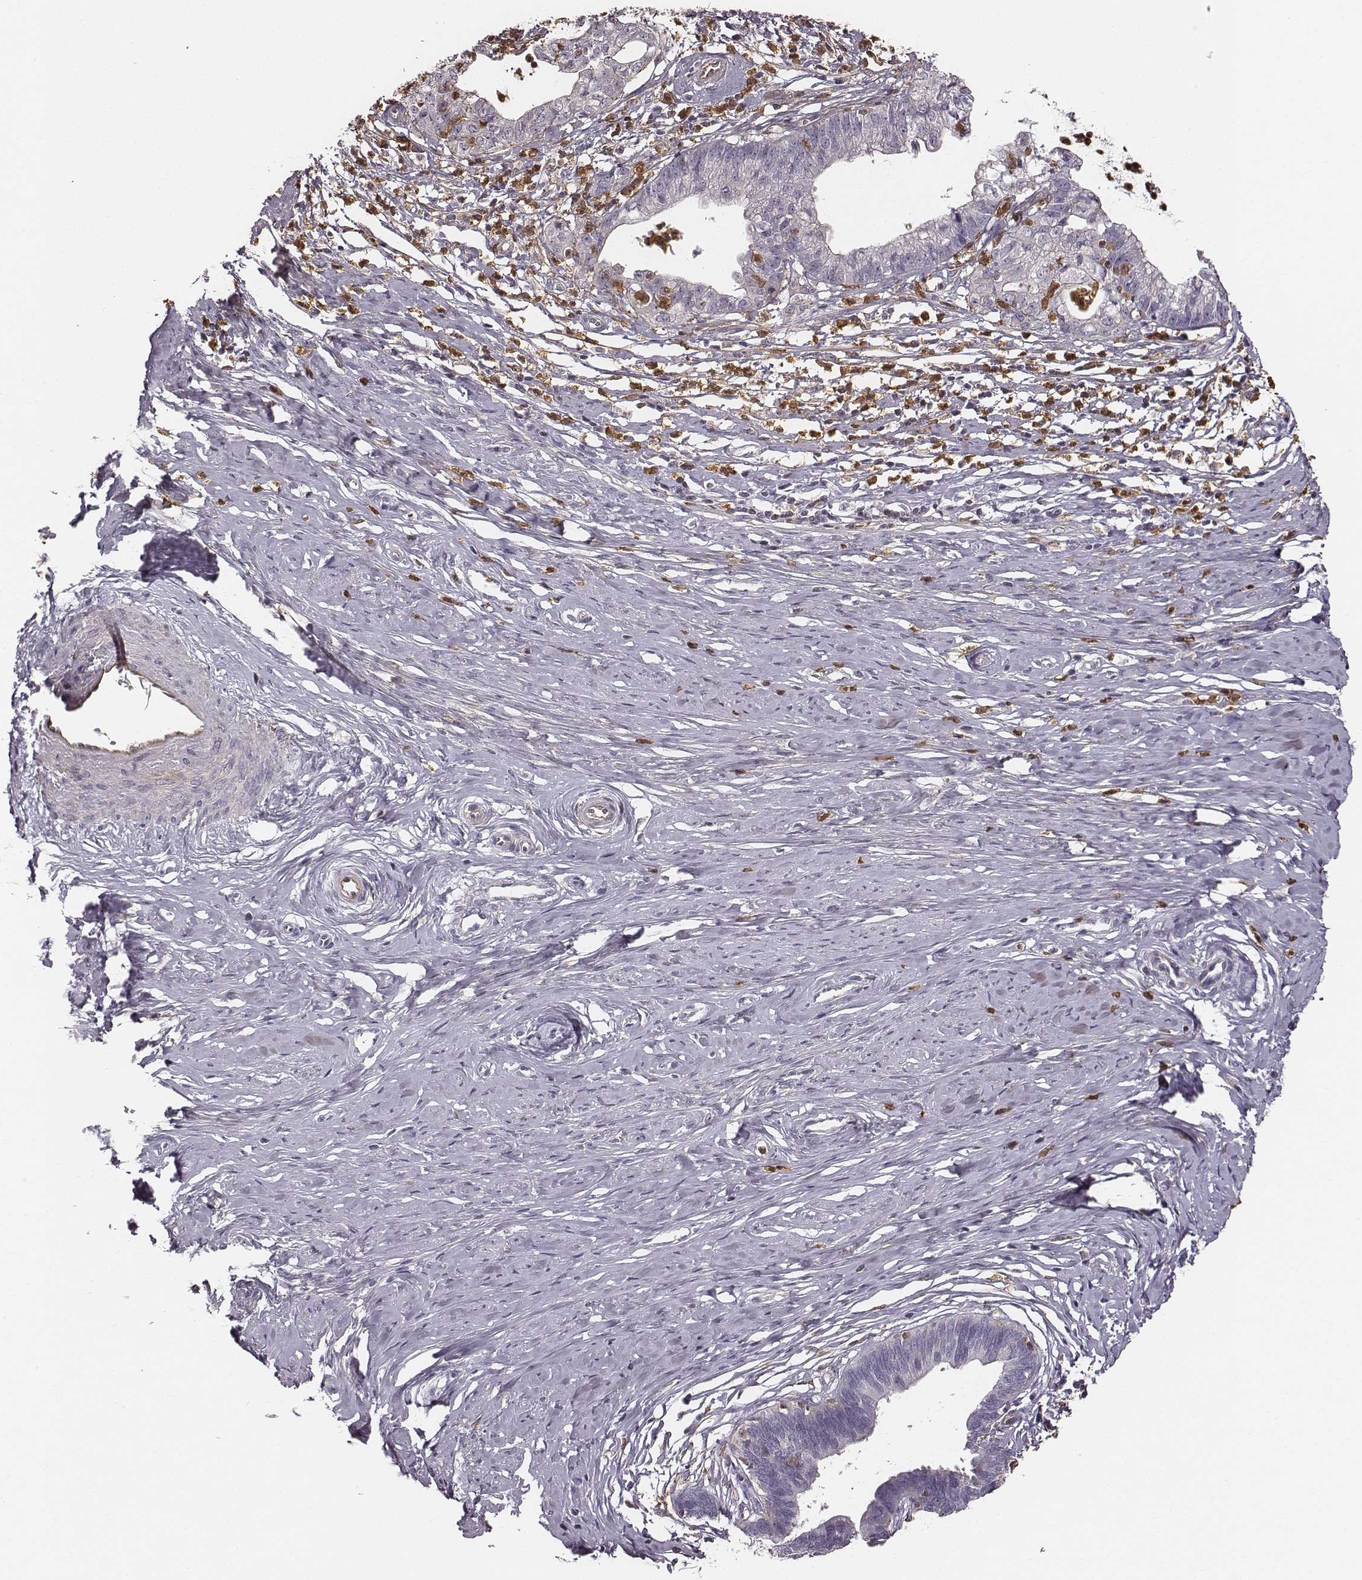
{"staining": {"intensity": "negative", "quantity": "none", "location": "none"}, "tissue": "cervical cancer", "cell_type": "Tumor cells", "image_type": "cancer", "snomed": [{"axis": "morphology", "description": "Normal tissue, NOS"}, {"axis": "morphology", "description": "Adenocarcinoma, NOS"}, {"axis": "topography", "description": "Cervix"}], "caption": "The IHC histopathology image has no significant expression in tumor cells of adenocarcinoma (cervical) tissue.", "gene": "ZYX", "patient": {"sex": "female", "age": 38}}